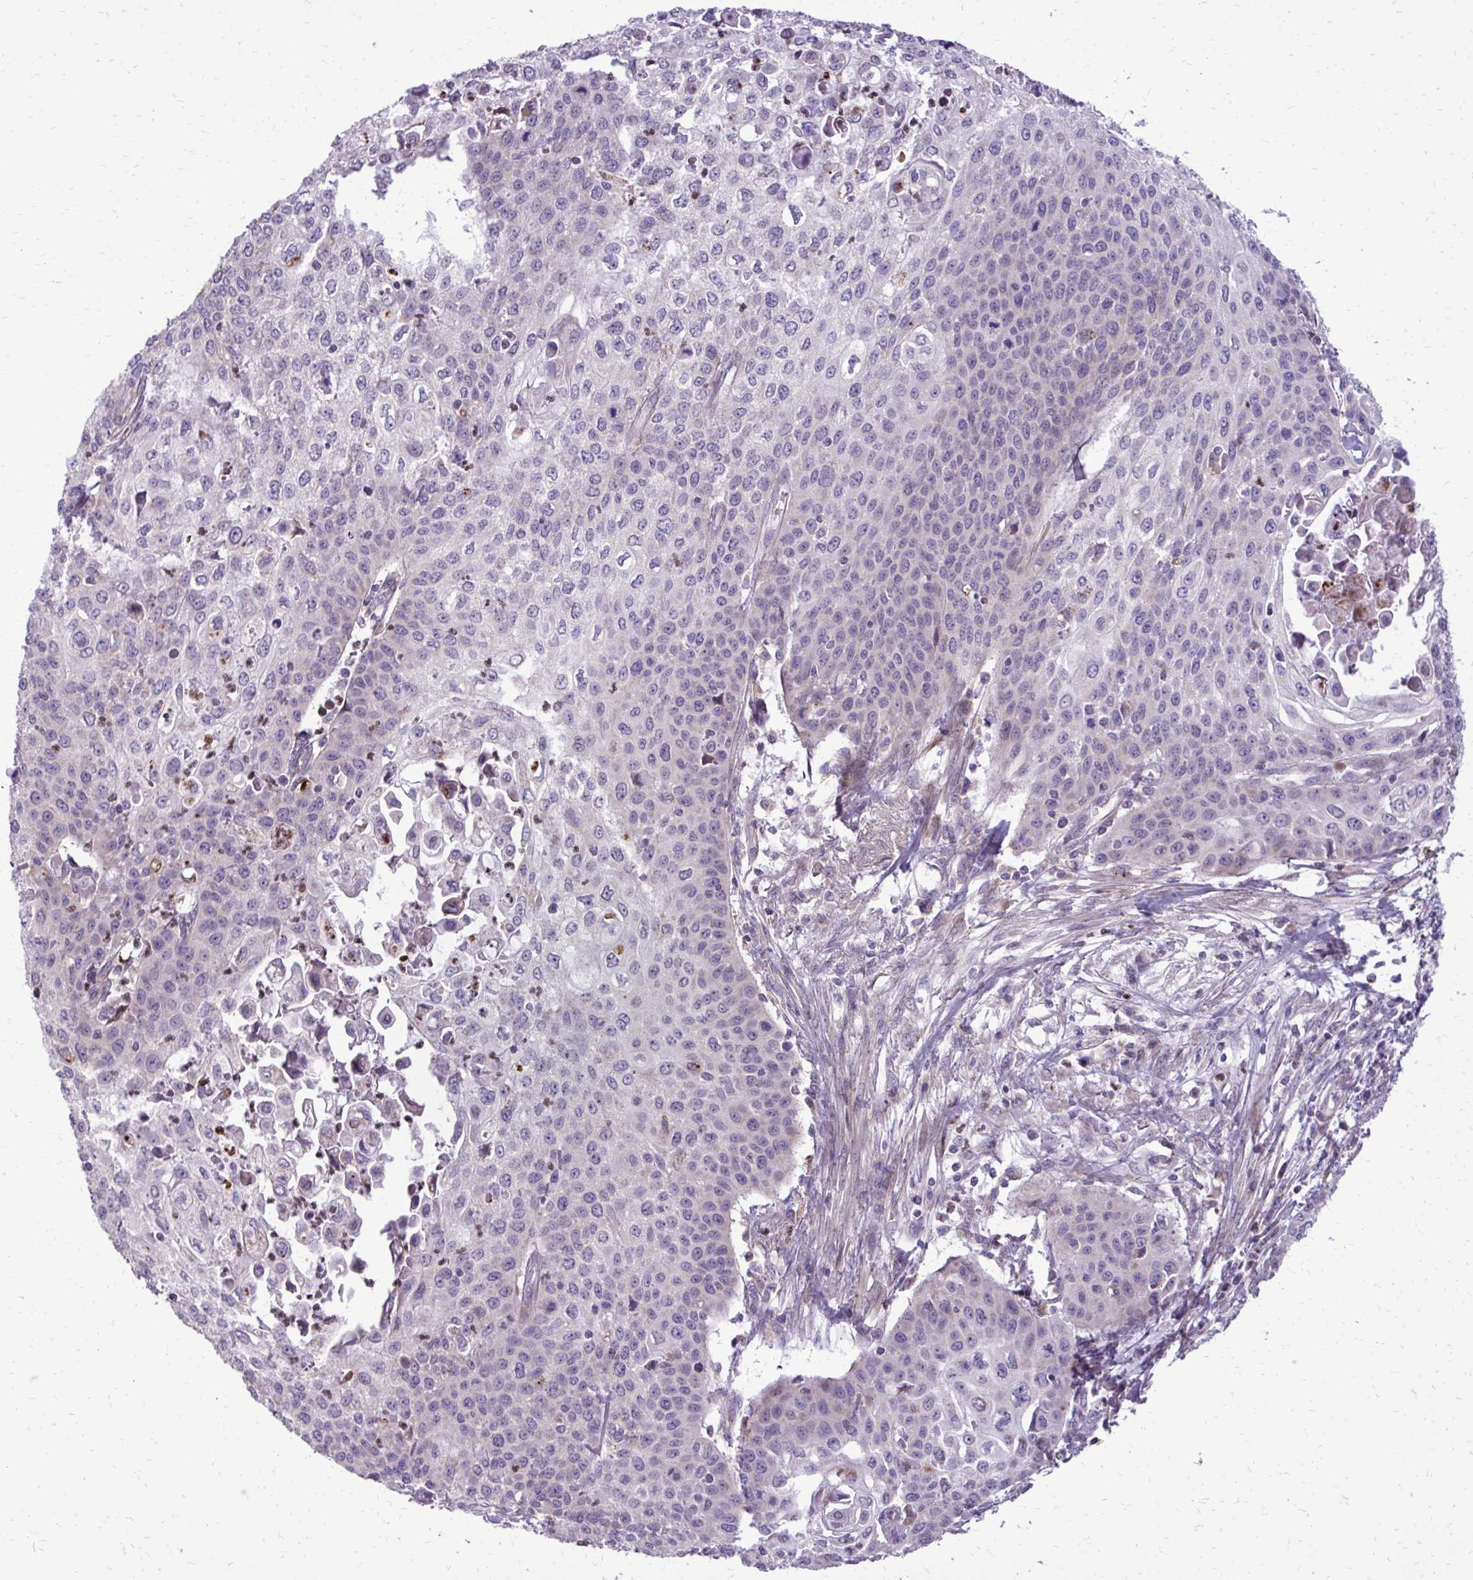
{"staining": {"intensity": "weak", "quantity": "<25%", "location": "cytoplasmic/membranous"}, "tissue": "cervical cancer", "cell_type": "Tumor cells", "image_type": "cancer", "snomed": [{"axis": "morphology", "description": "Squamous cell carcinoma, NOS"}, {"axis": "topography", "description": "Cervix"}], "caption": "Tumor cells are negative for protein expression in human cervical cancer.", "gene": "ABCC3", "patient": {"sex": "female", "age": 65}}